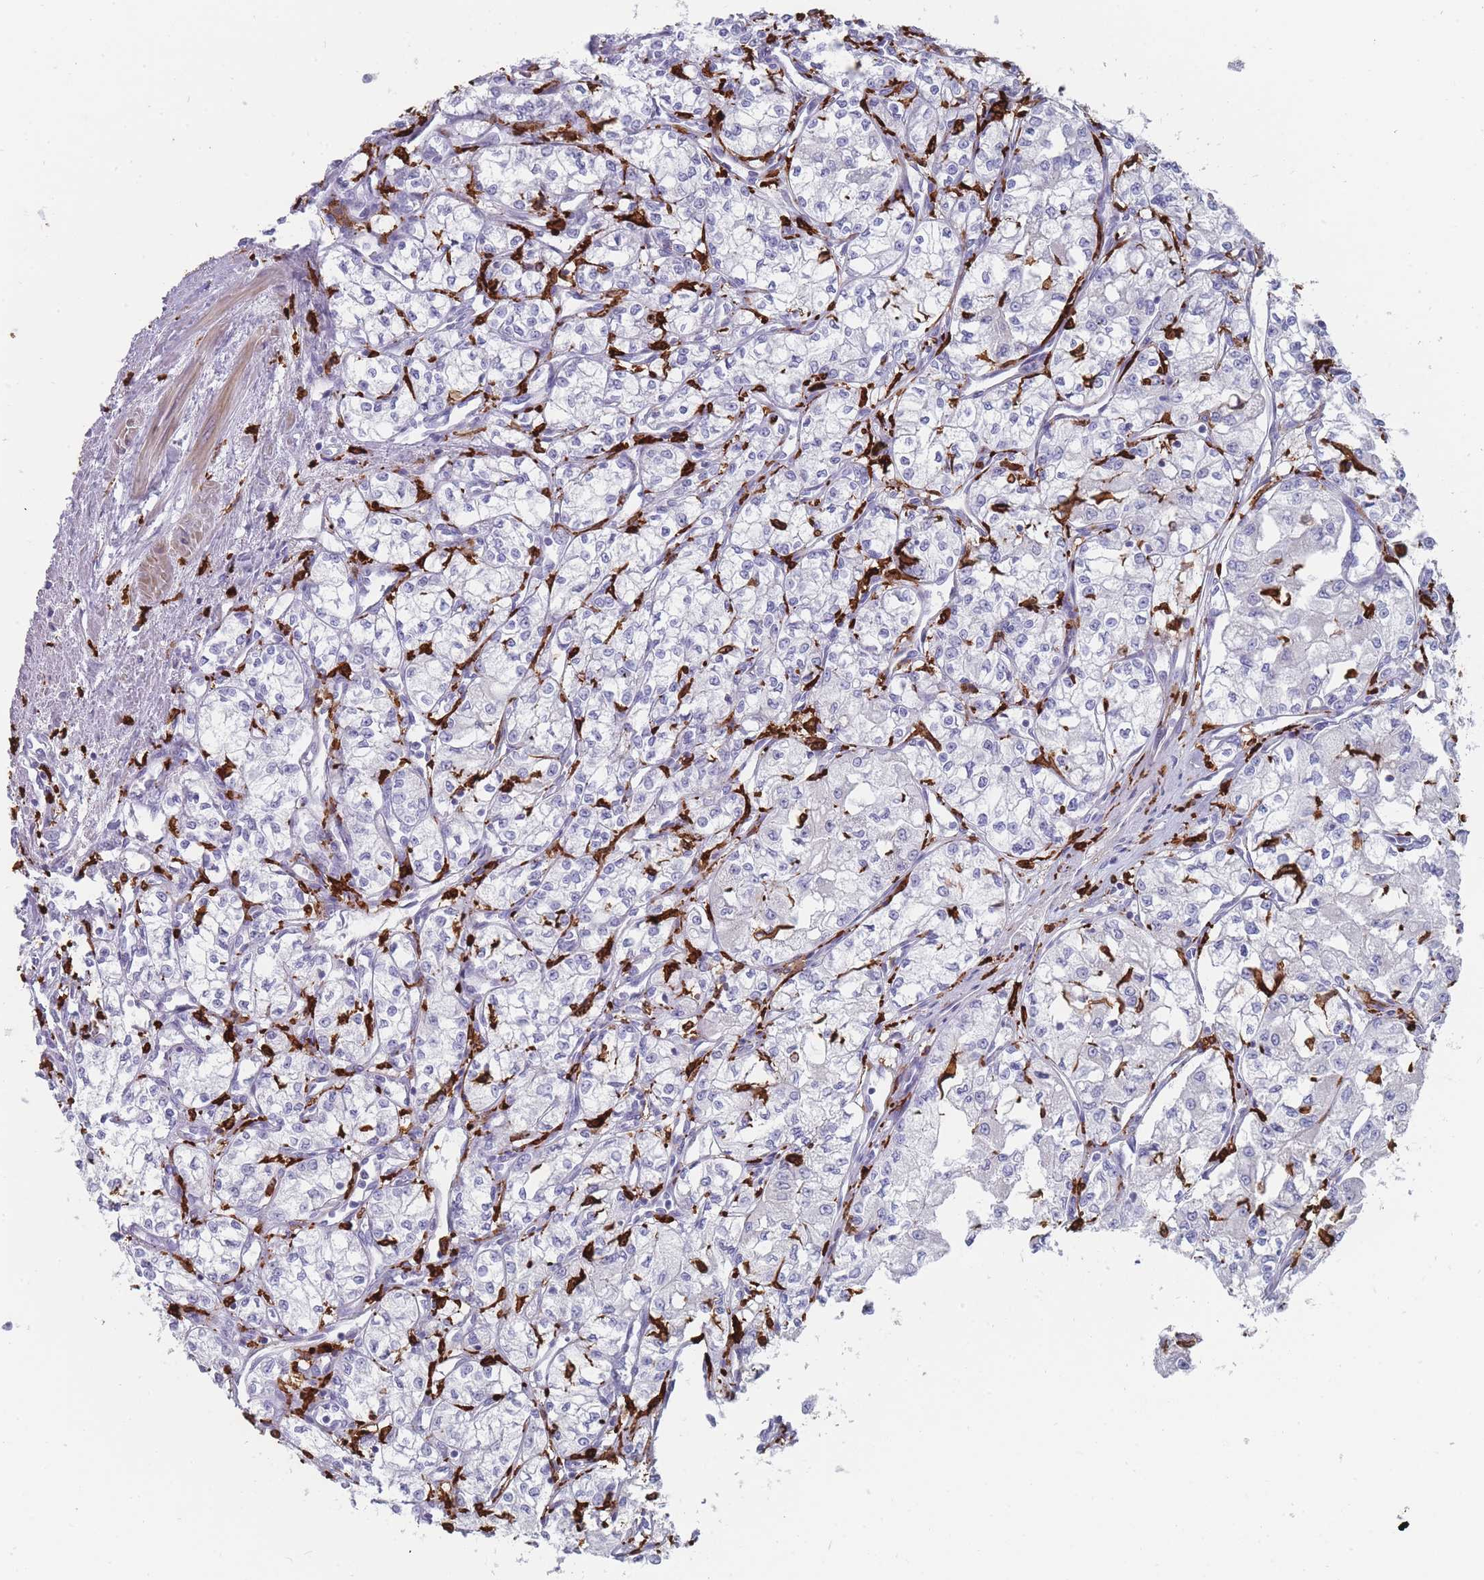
{"staining": {"intensity": "negative", "quantity": "none", "location": "none"}, "tissue": "renal cancer", "cell_type": "Tumor cells", "image_type": "cancer", "snomed": [{"axis": "morphology", "description": "Adenocarcinoma, NOS"}, {"axis": "topography", "description": "Kidney"}], "caption": "Immunohistochemical staining of renal adenocarcinoma reveals no significant positivity in tumor cells.", "gene": "AIF1", "patient": {"sex": "male", "age": 59}}